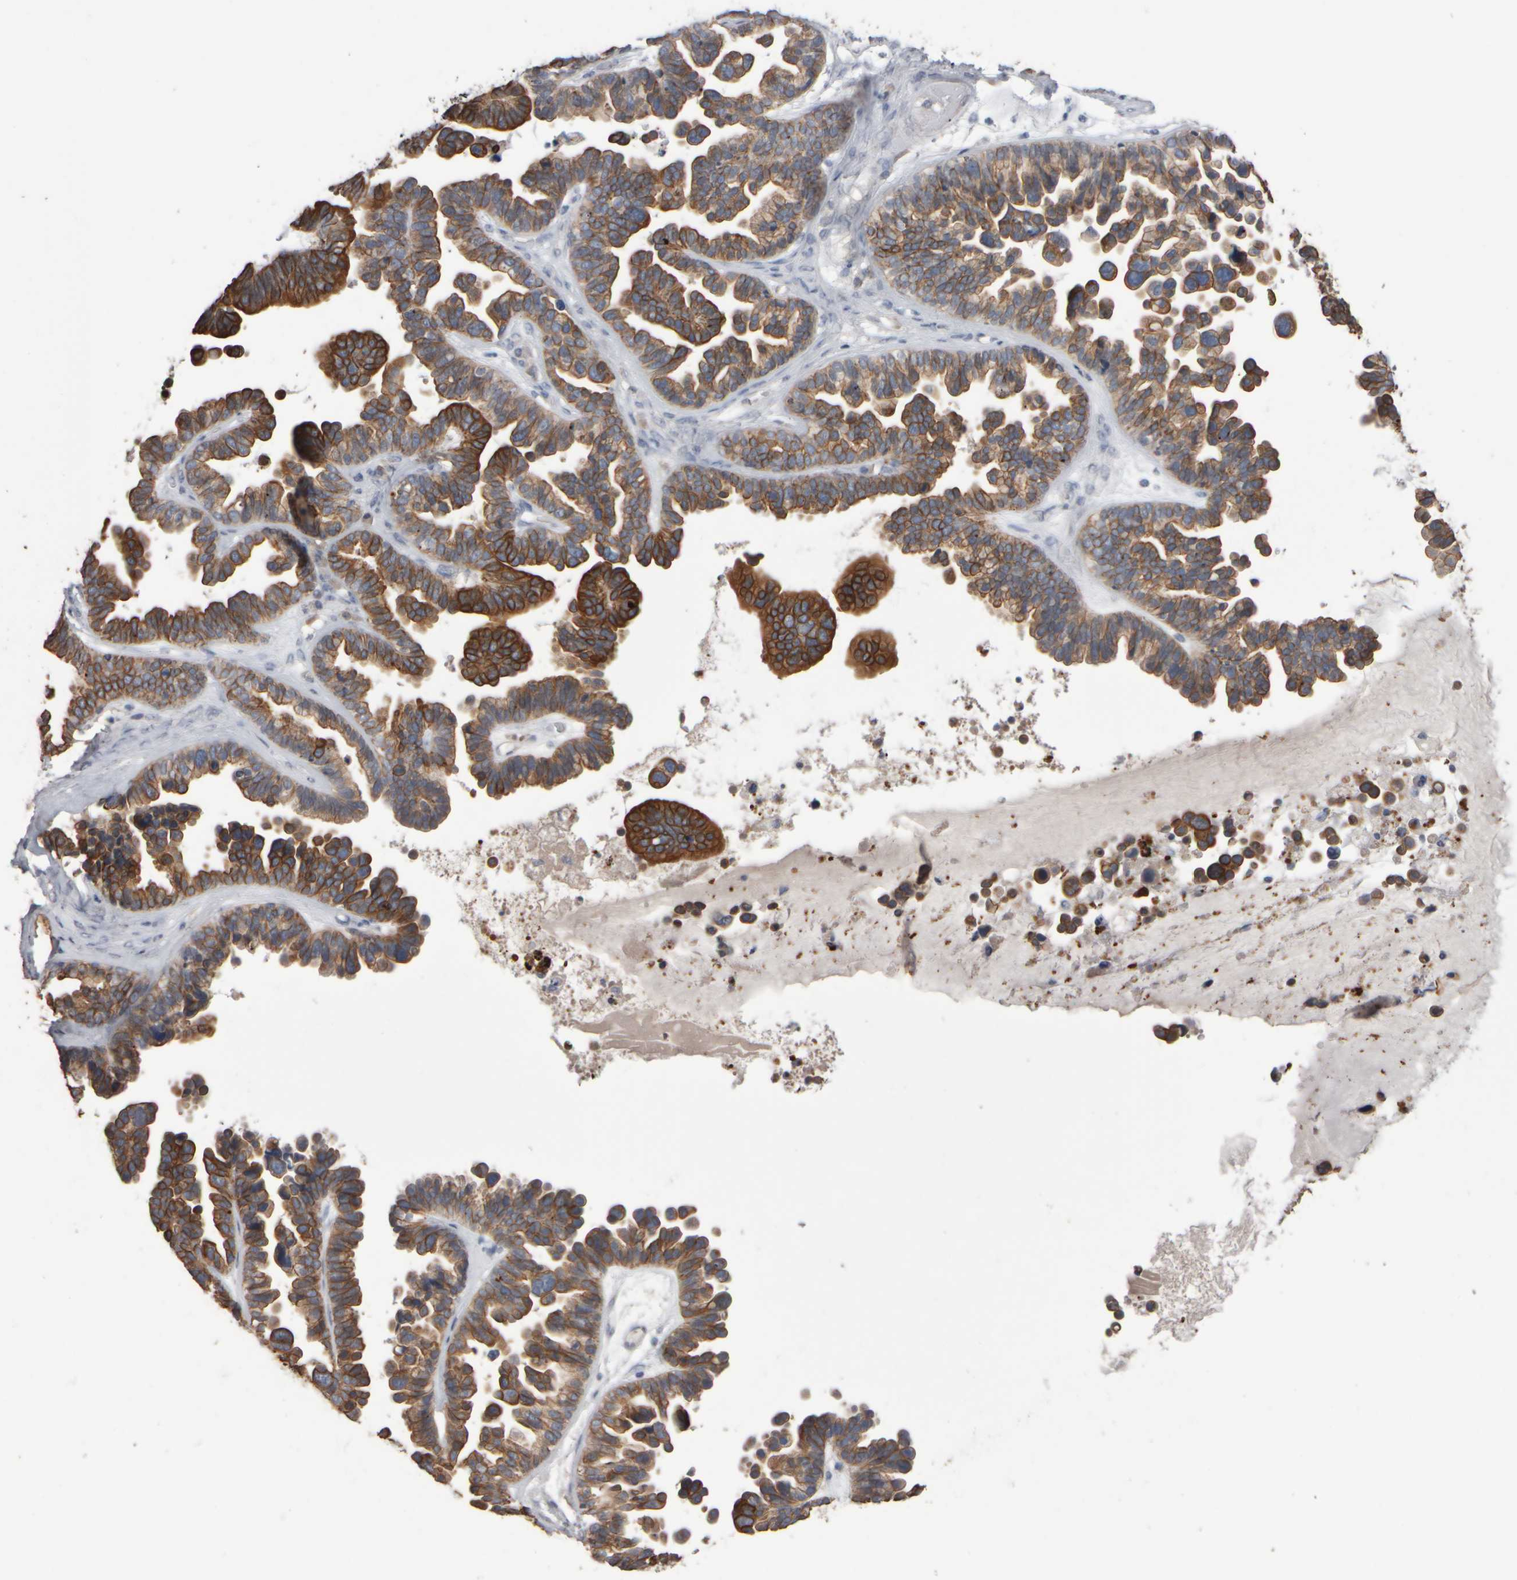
{"staining": {"intensity": "moderate", "quantity": ">75%", "location": "cytoplasmic/membranous"}, "tissue": "ovarian cancer", "cell_type": "Tumor cells", "image_type": "cancer", "snomed": [{"axis": "morphology", "description": "Cystadenocarcinoma, serous, NOS"}, {"axis": "topography", "description": "Ovary"}], "caption": "Ovarian cancer tissue shows moderate cytoplasmic/membranous staining in approximately >75% of tumor cells, visualized by immunohistochemistry. (DAB (3,3'-diaminobenzidine) = brown stain, brightfield microscopy at high magnification).", "gene": "EPHX2", "patient": {"sex": "female", "age": 56}}